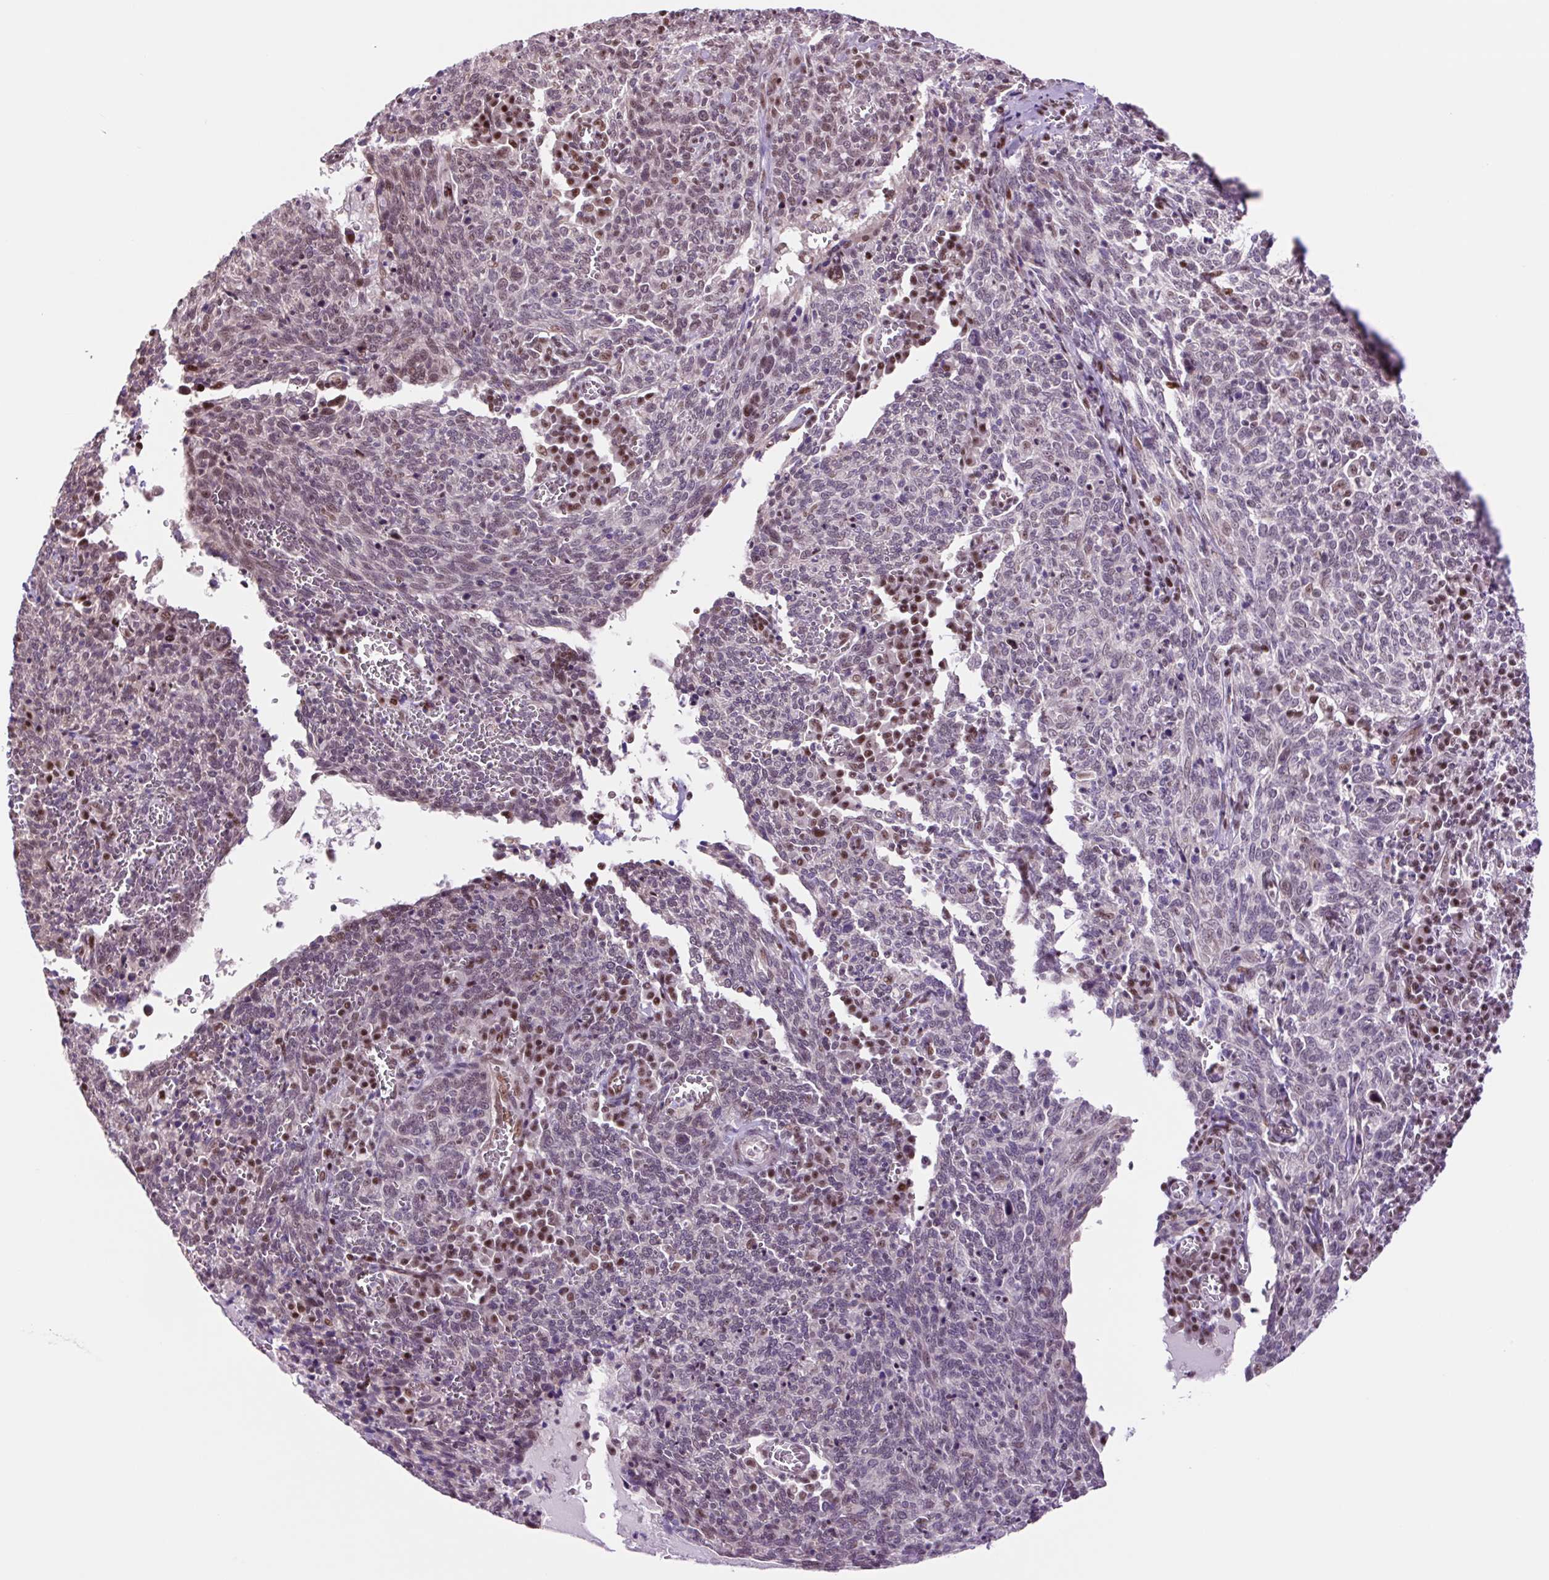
{"staining": {"intensity": "weak", "quantity": "<25%", "location": "nuclear"}, "tissue": "cervical cancer", "cell_type": "Tumor cells", "image_type": "cancer", "snomed": [{"axis": "morphology", "description": "Squamous cell carcinoma, NOS"}, {"axis": "topography", "description": "Cervix"}], "caption": "Tumor cells show no significant positivity in cervical squamous cell carcinoma.", "gene": "TAF1A", "patient": {"sex": "female", "age": 46}}